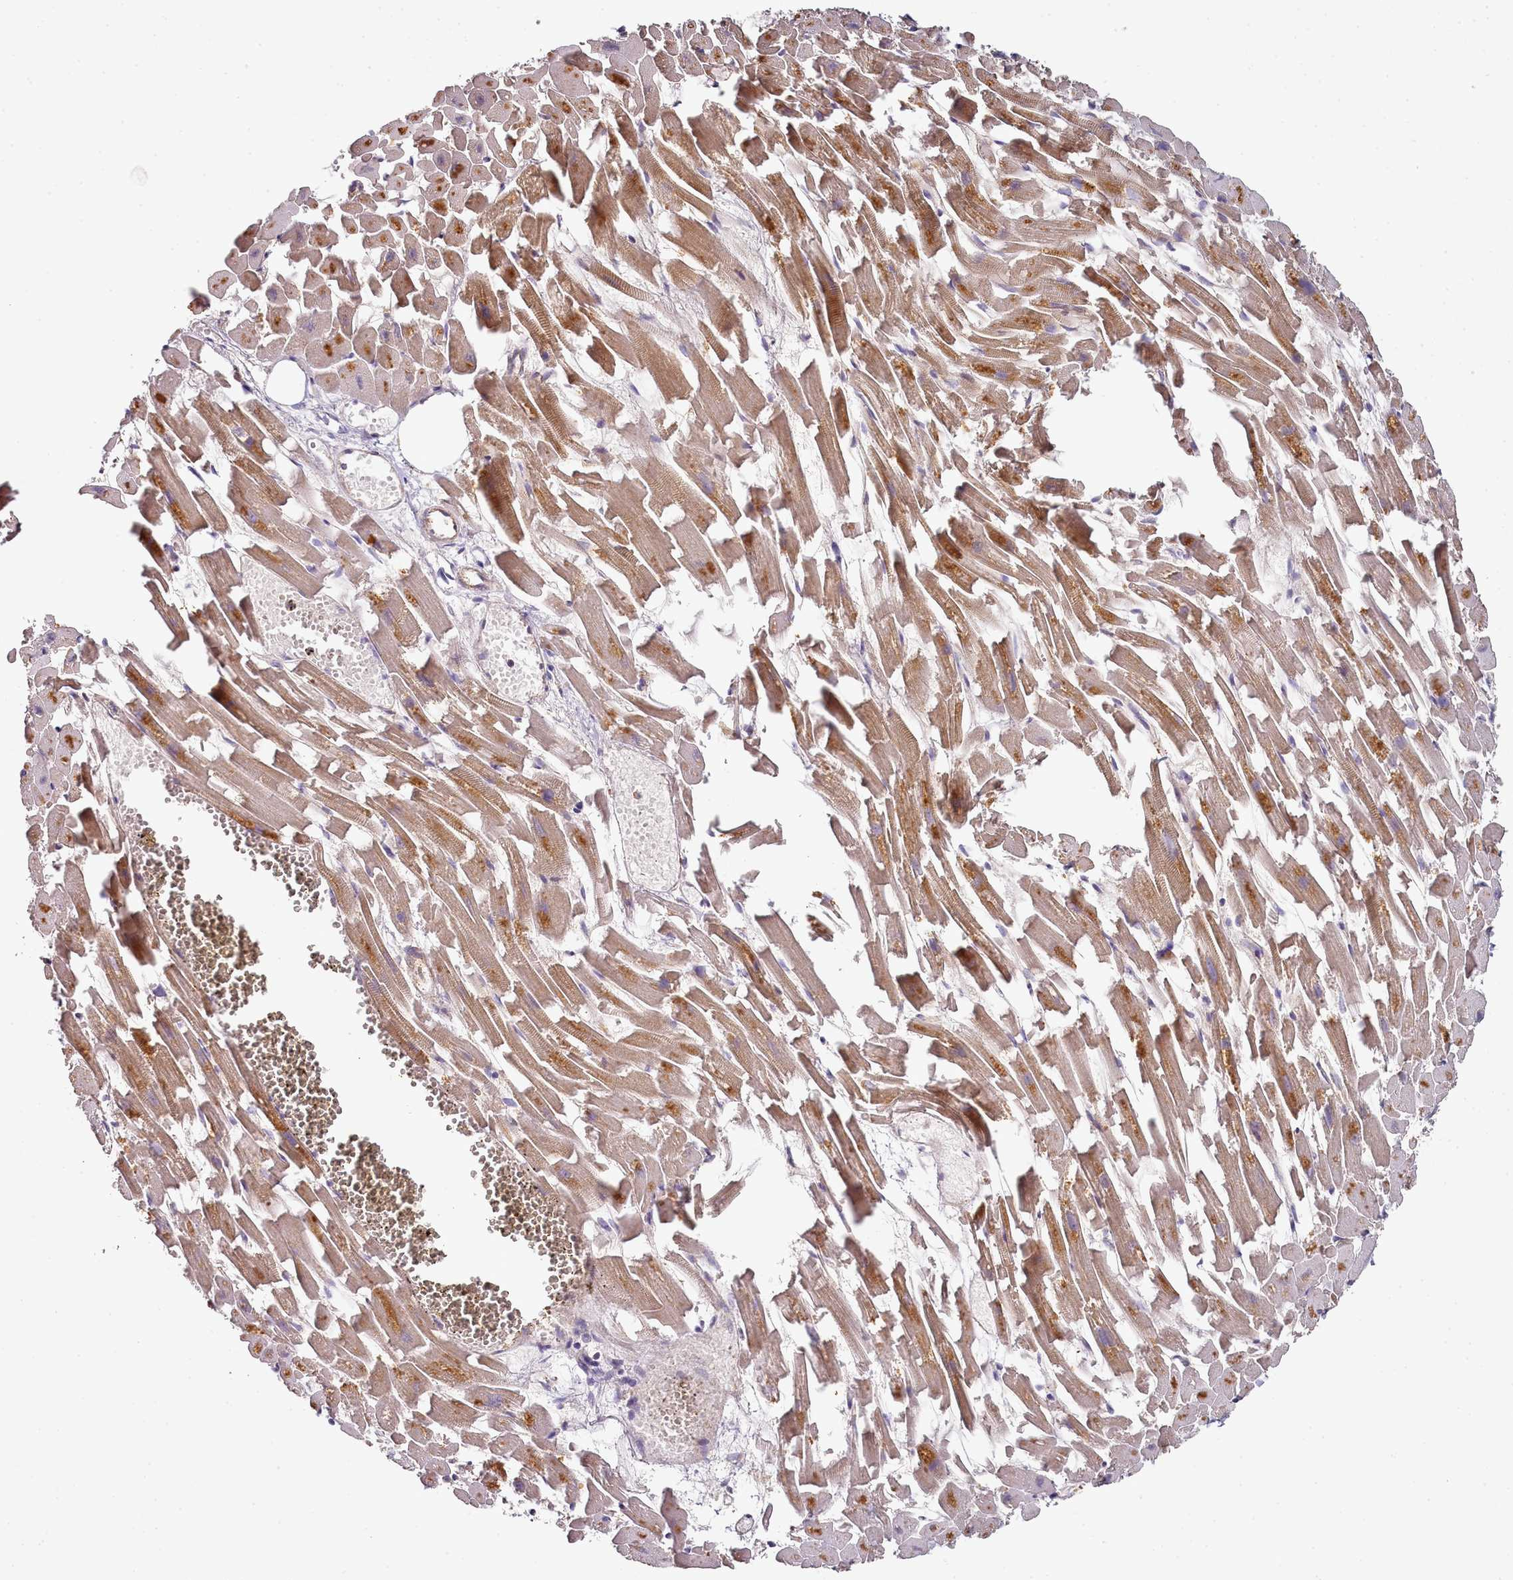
{"staining": {"intensity": "strong", "quantity": ">75%", "location": "cytoplasmic/membranous"}, "tissue": "heart muscle", "cell_type": "Cardiomyocytes", "image_type": "normal", "snomed": [{"axis": "morphology", "description": "Normal tissue, NOS"}, {"axis": "topography", "description": "Heart"}], "caption": "Protein staining by IHC displays strong cytoplasmic/membranous positivity in approximately >75% of cardiomyocytes in benign heart muscle.", "gene": "ACSS1", "patient": {"sex": "female", "age": 64}}